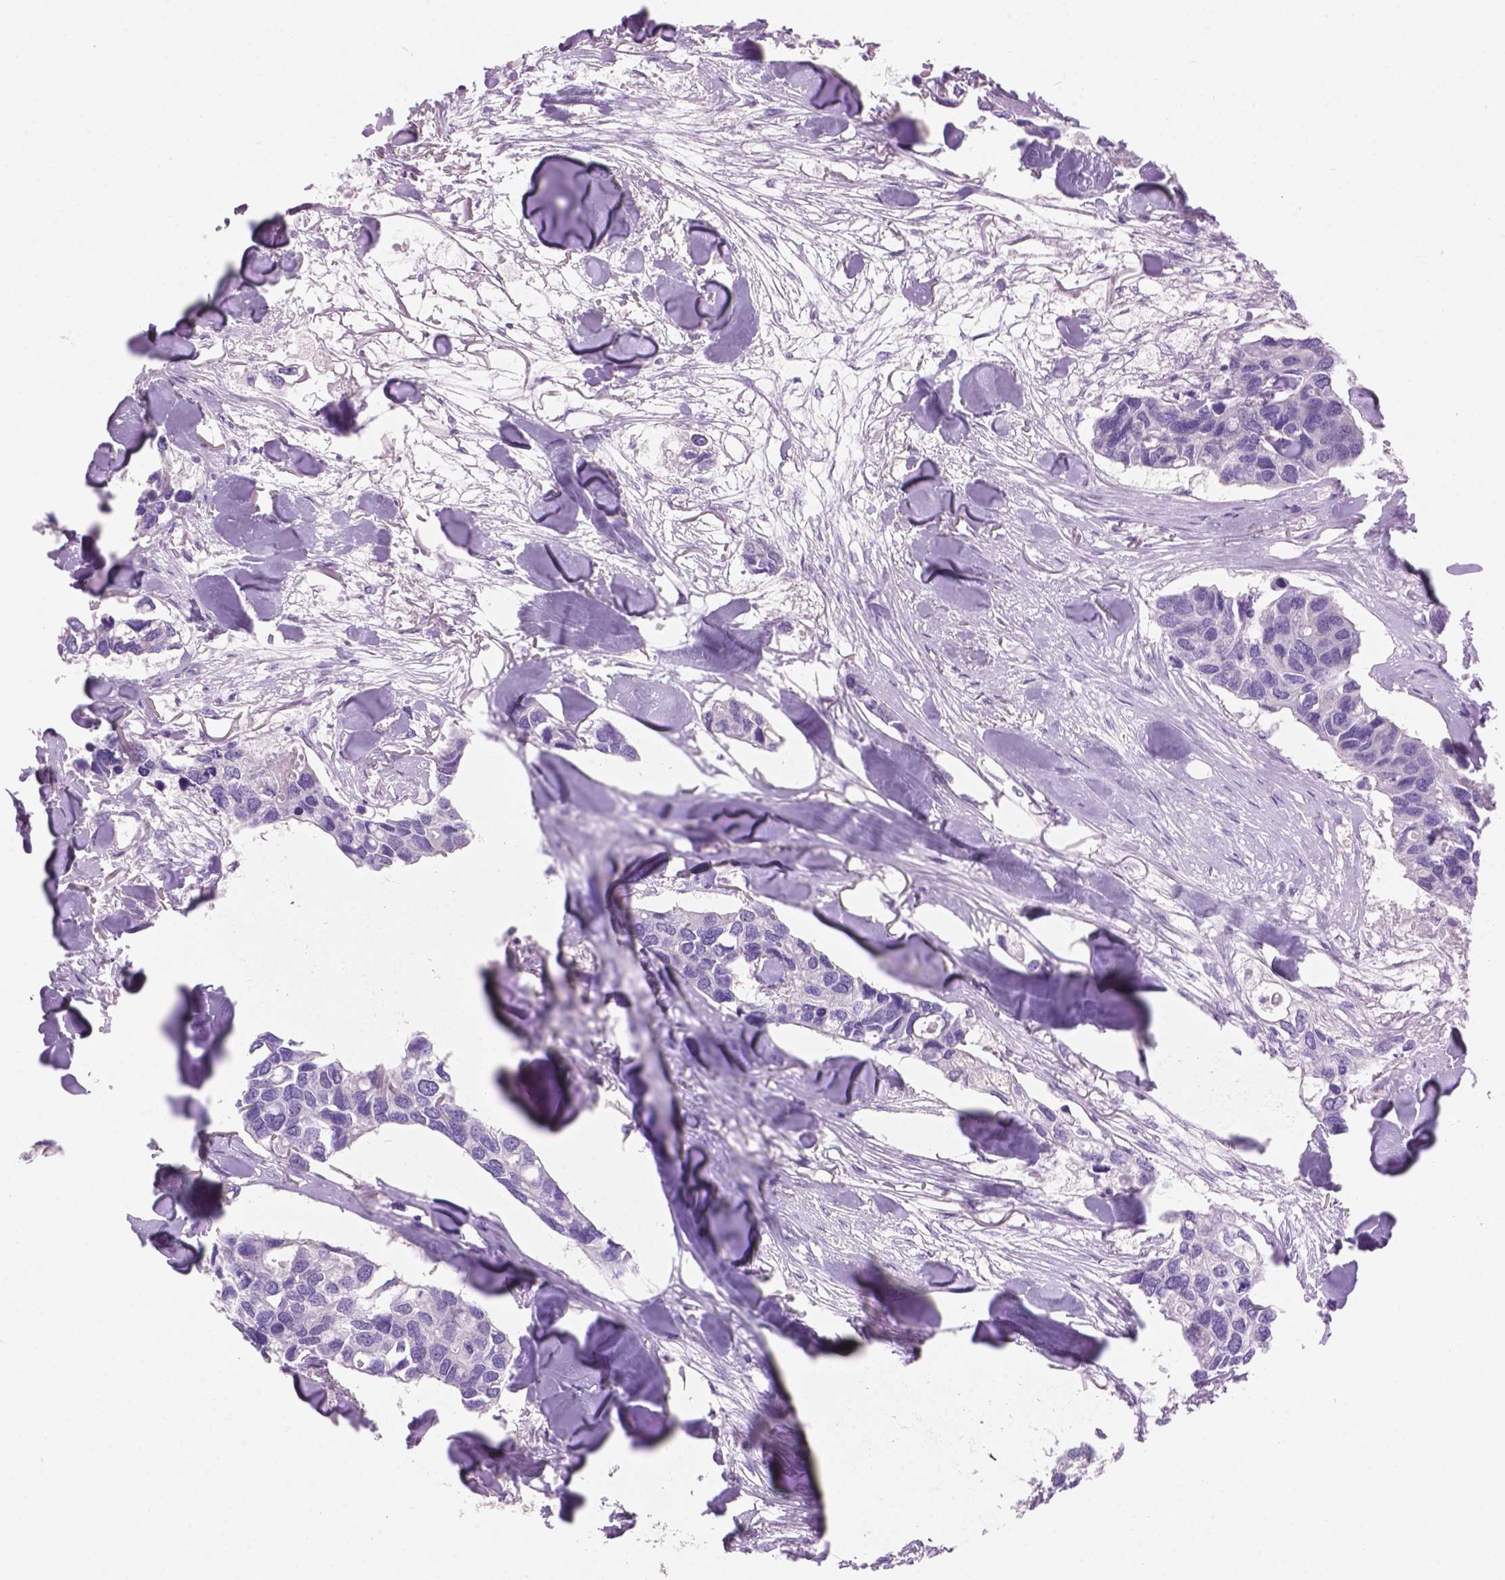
{"staining": {"intensity": "negative", "quantity": "none", "location": "none"}, "tissue": "breast cancer", "cell_type": "Tumor cells", "image_type": "cancer", "snomed": [{"axis": "morphology", "description": "Duct carcinoma"}, {"axis": "topography", "description": "Breast"}], "caption": "Immunohistochemistry histopathology image of human infiltrating ductal carcinoma (breast) stained for a protein (brown), which demonstrates no staining in tumor cells. The staining is performed using DAB brown chromogen with nuclei counter-stained in using hematoxylin.", "gene": "CRYBA4", "patient": {"sex": "female", "age": 83}}